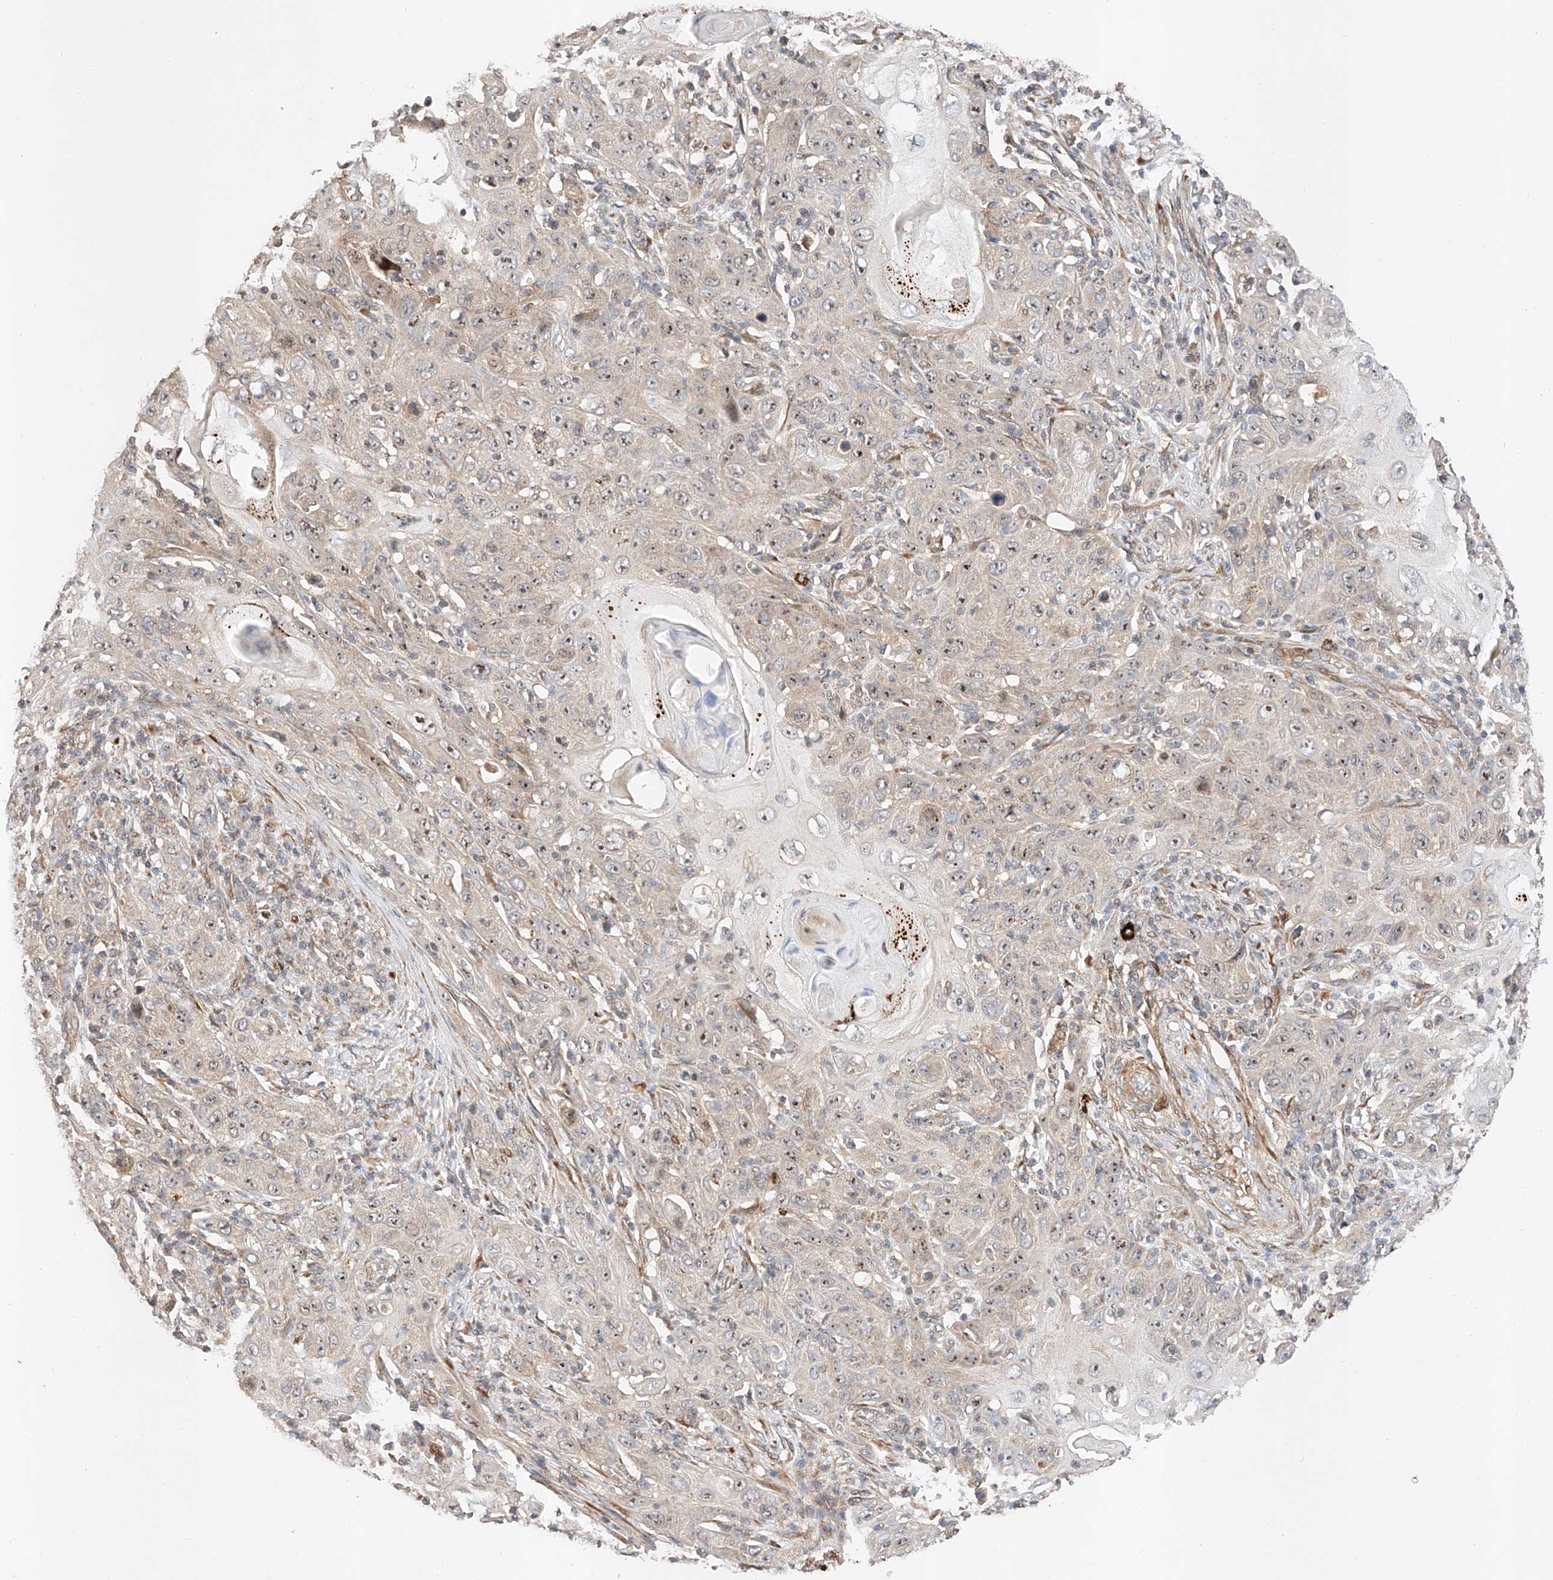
{"staining": {"intensity": "moderate", "quantity": ">75%", "location": "nuclear"}, "tissue": "skin cancer", "cell_type": "Tumor cells", "image_type": "cancer", "snomed": [{"axis": "morphology", "description": "Squamous cell carcinoma, NOS"}, {"axis": "topography", "description": "Skin"}], "caption": "A histopathology image of skin squamous cell carcinoma stained for a protein demonstrates moderate nuclear brown staining in tumor cells.", "gene": "RAB23", "patient": {"sex": "female", "age": 88}}